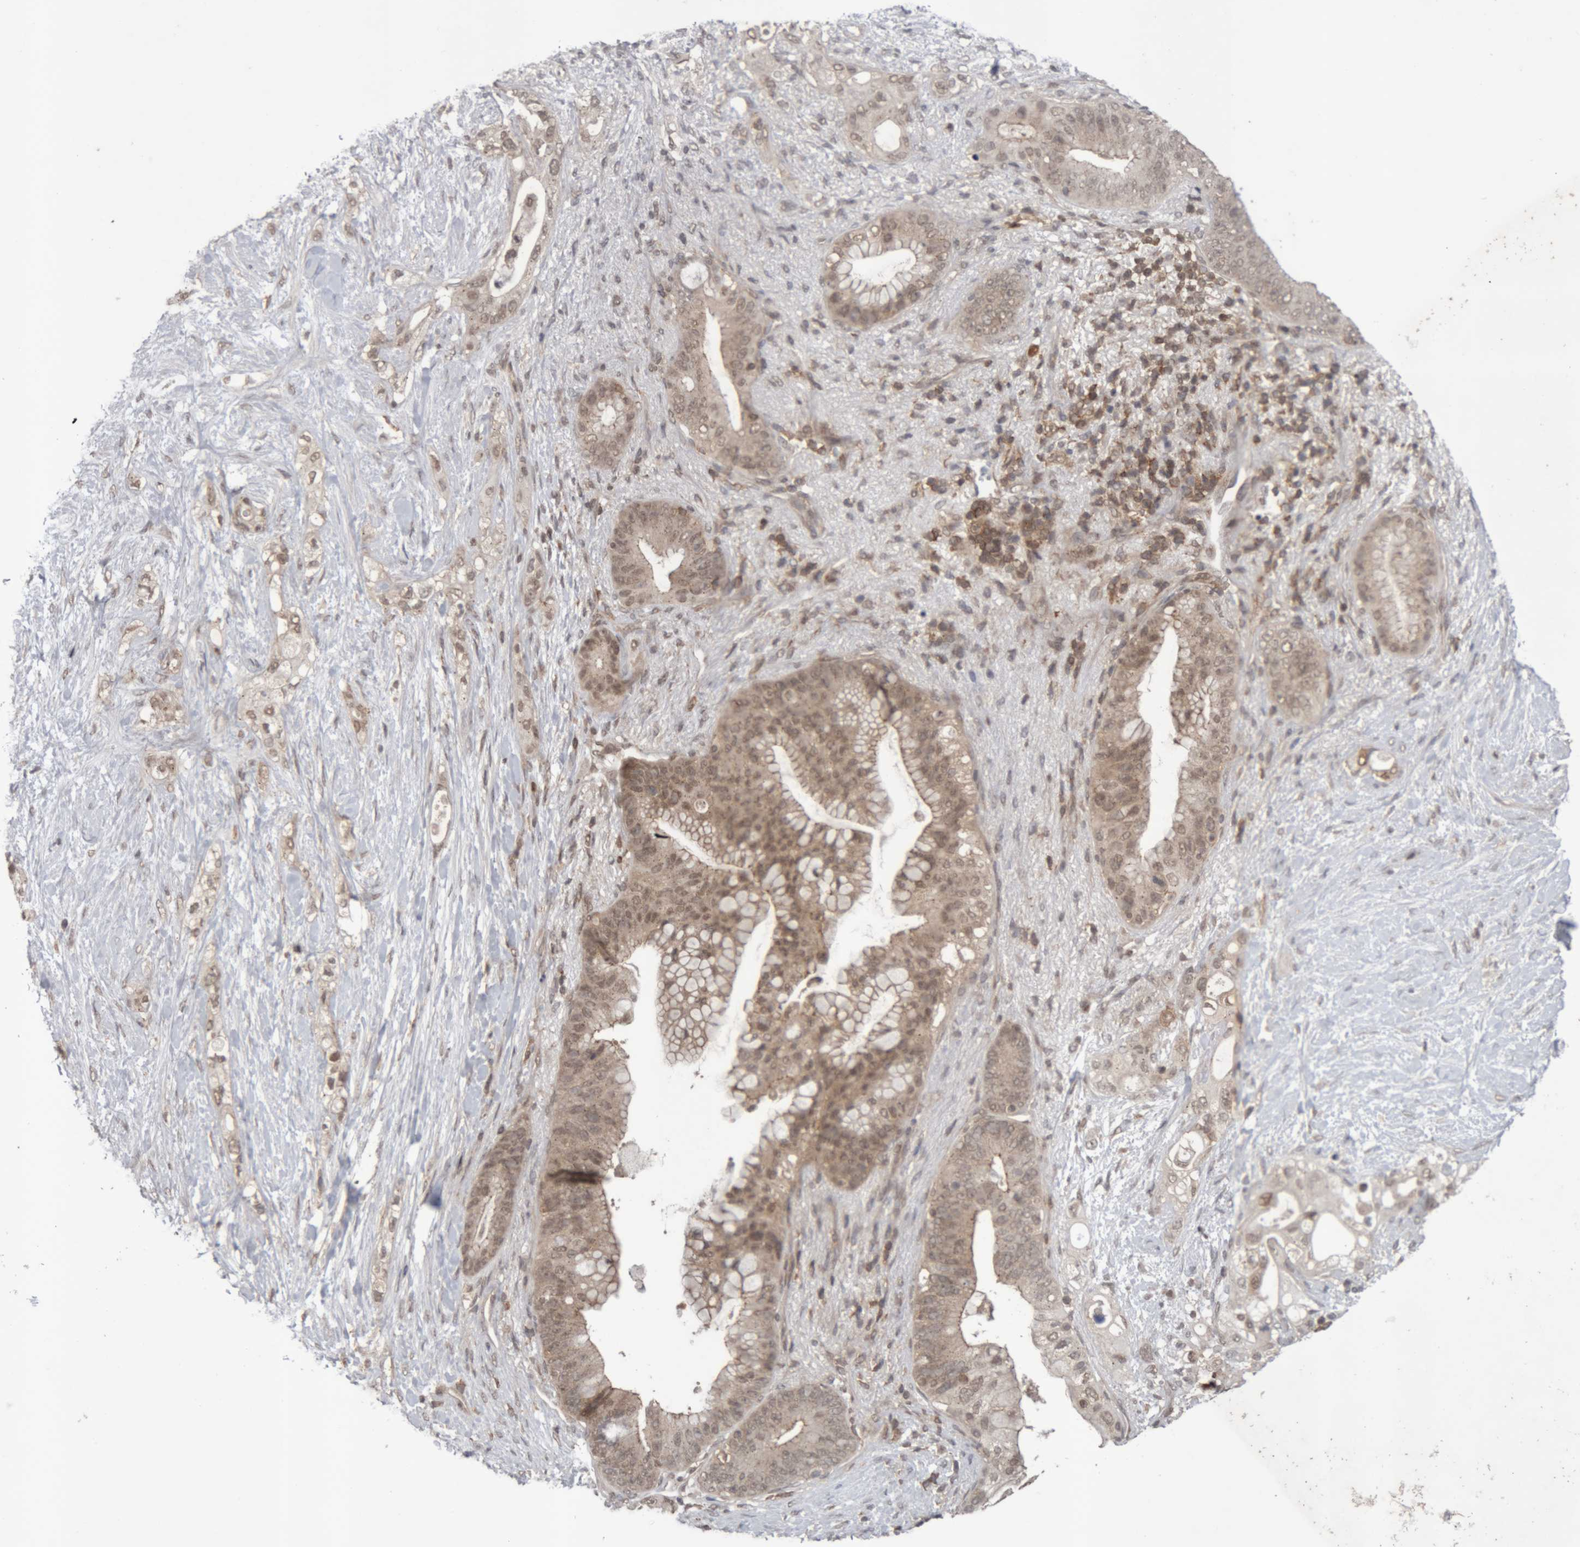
{"staining": {"intensity": "weak", "quantity": ">75%", "location": "cytoplasmic/membranous,nuclear"}, "tissue": "pancreatic cancer", "cell_type": "Tumor cells", "image_type": "cancer", "snomed": [{"axis": "morphology", "description": "Adenocarcinoma, NOS"}, {"axis": "topography", "description": "Pancreas"}], "caption": "This is a histology image of immunohistochemistry (IHC) staining of pancreatic cancer, which shows weak expression in the cytoplasmic/membranous and nuclear of tumor cells.", "gene": "NFATC2", "patient": {"sex": "male", "age": 53}}